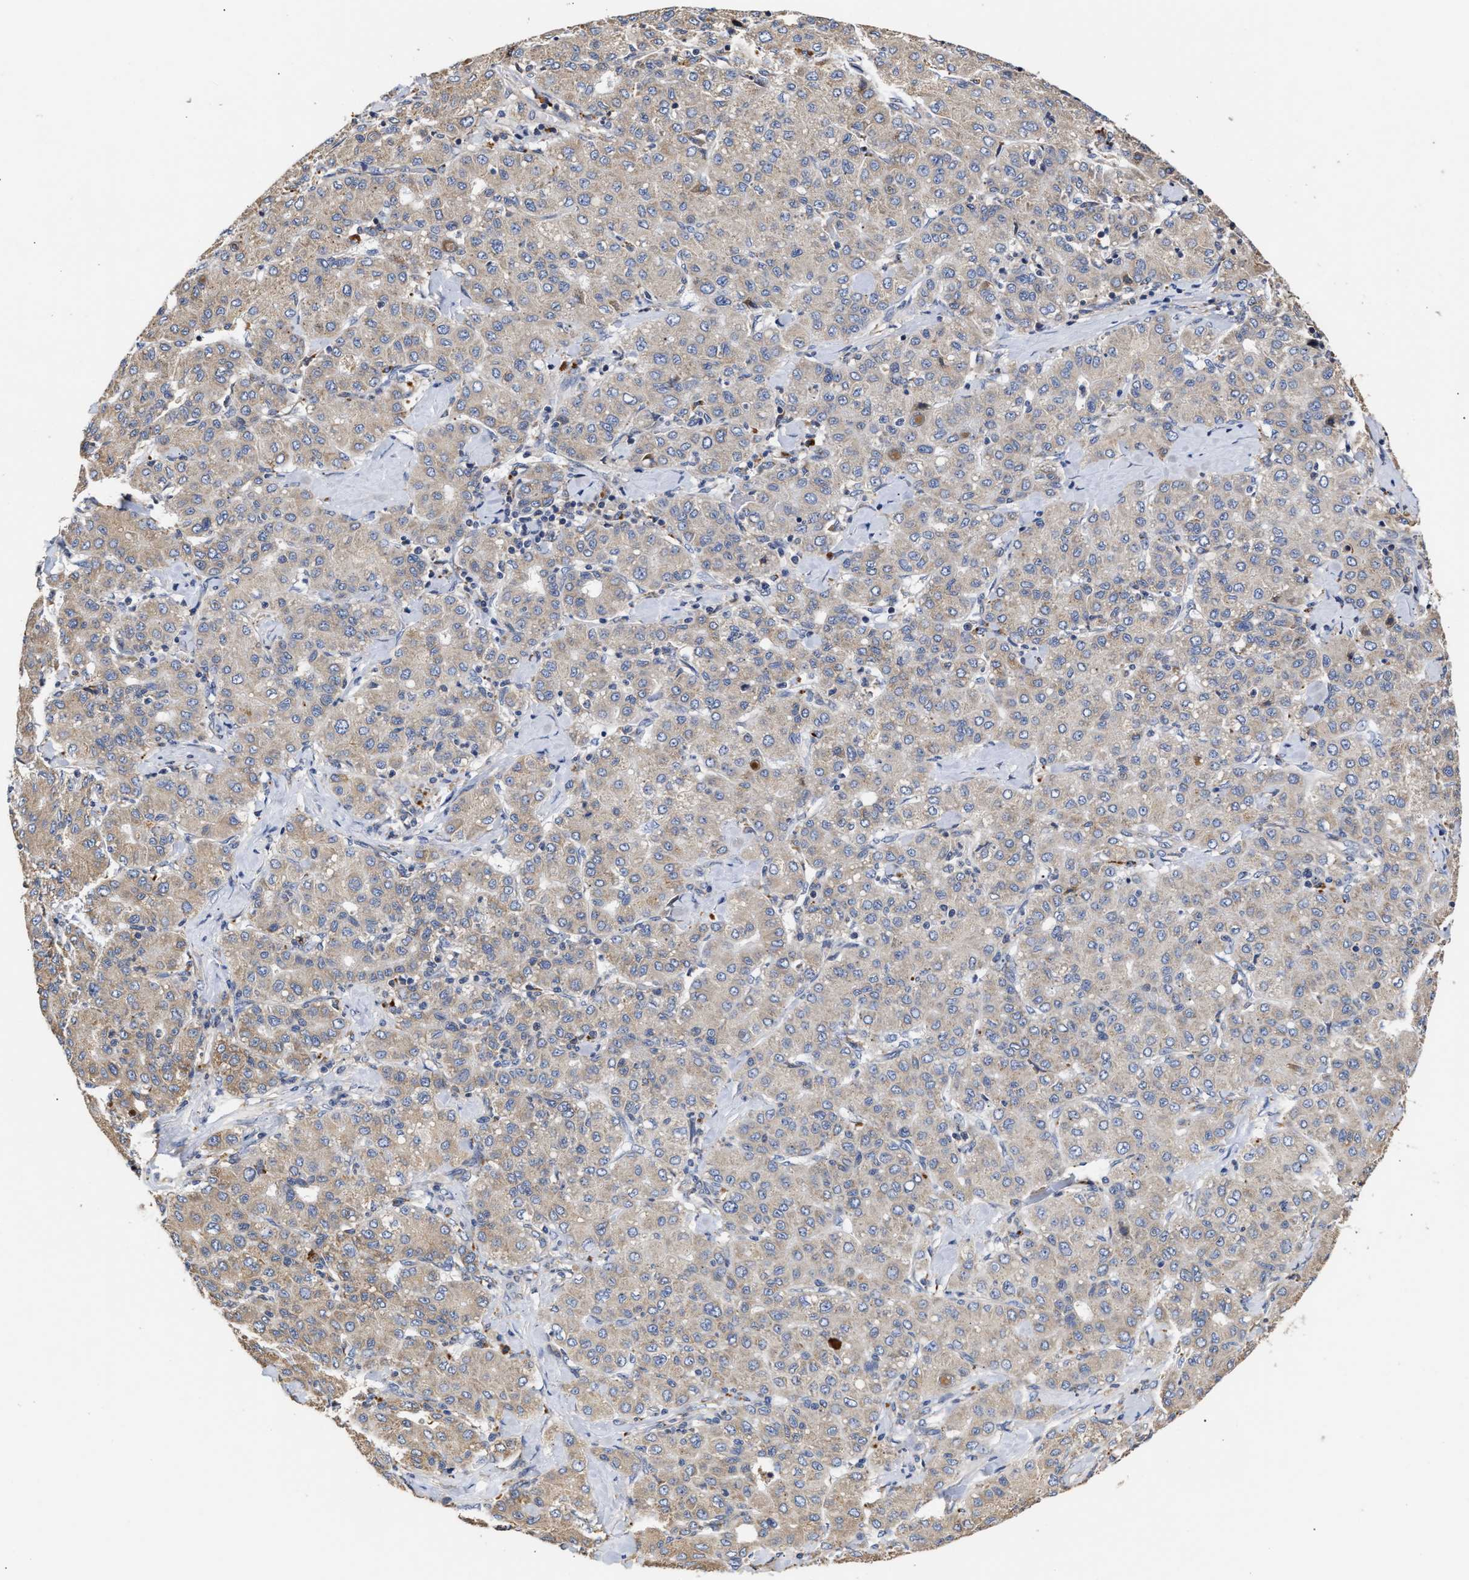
{"staining": {"intensity": "weak", "quantity": "<25%", "location": "cytoplasmic/membranous"}, "tissue": "liver cancer", "cell_type": "Tumor cells", "image_type": "cancer", "snomed": [{"axis": "morphology", "description": "Carcinoma, Hepatocellular, NOS"}, {"axis": "topography", "description": "Liver"}], "caption": "A high-resolution photomicrograph shows IHC staining of hepatocellular carcinoma (liver), which displays no significant staining in tumor cells.", "gene": "GOSR1", "patient": {"sex": "male", "age": 65}}